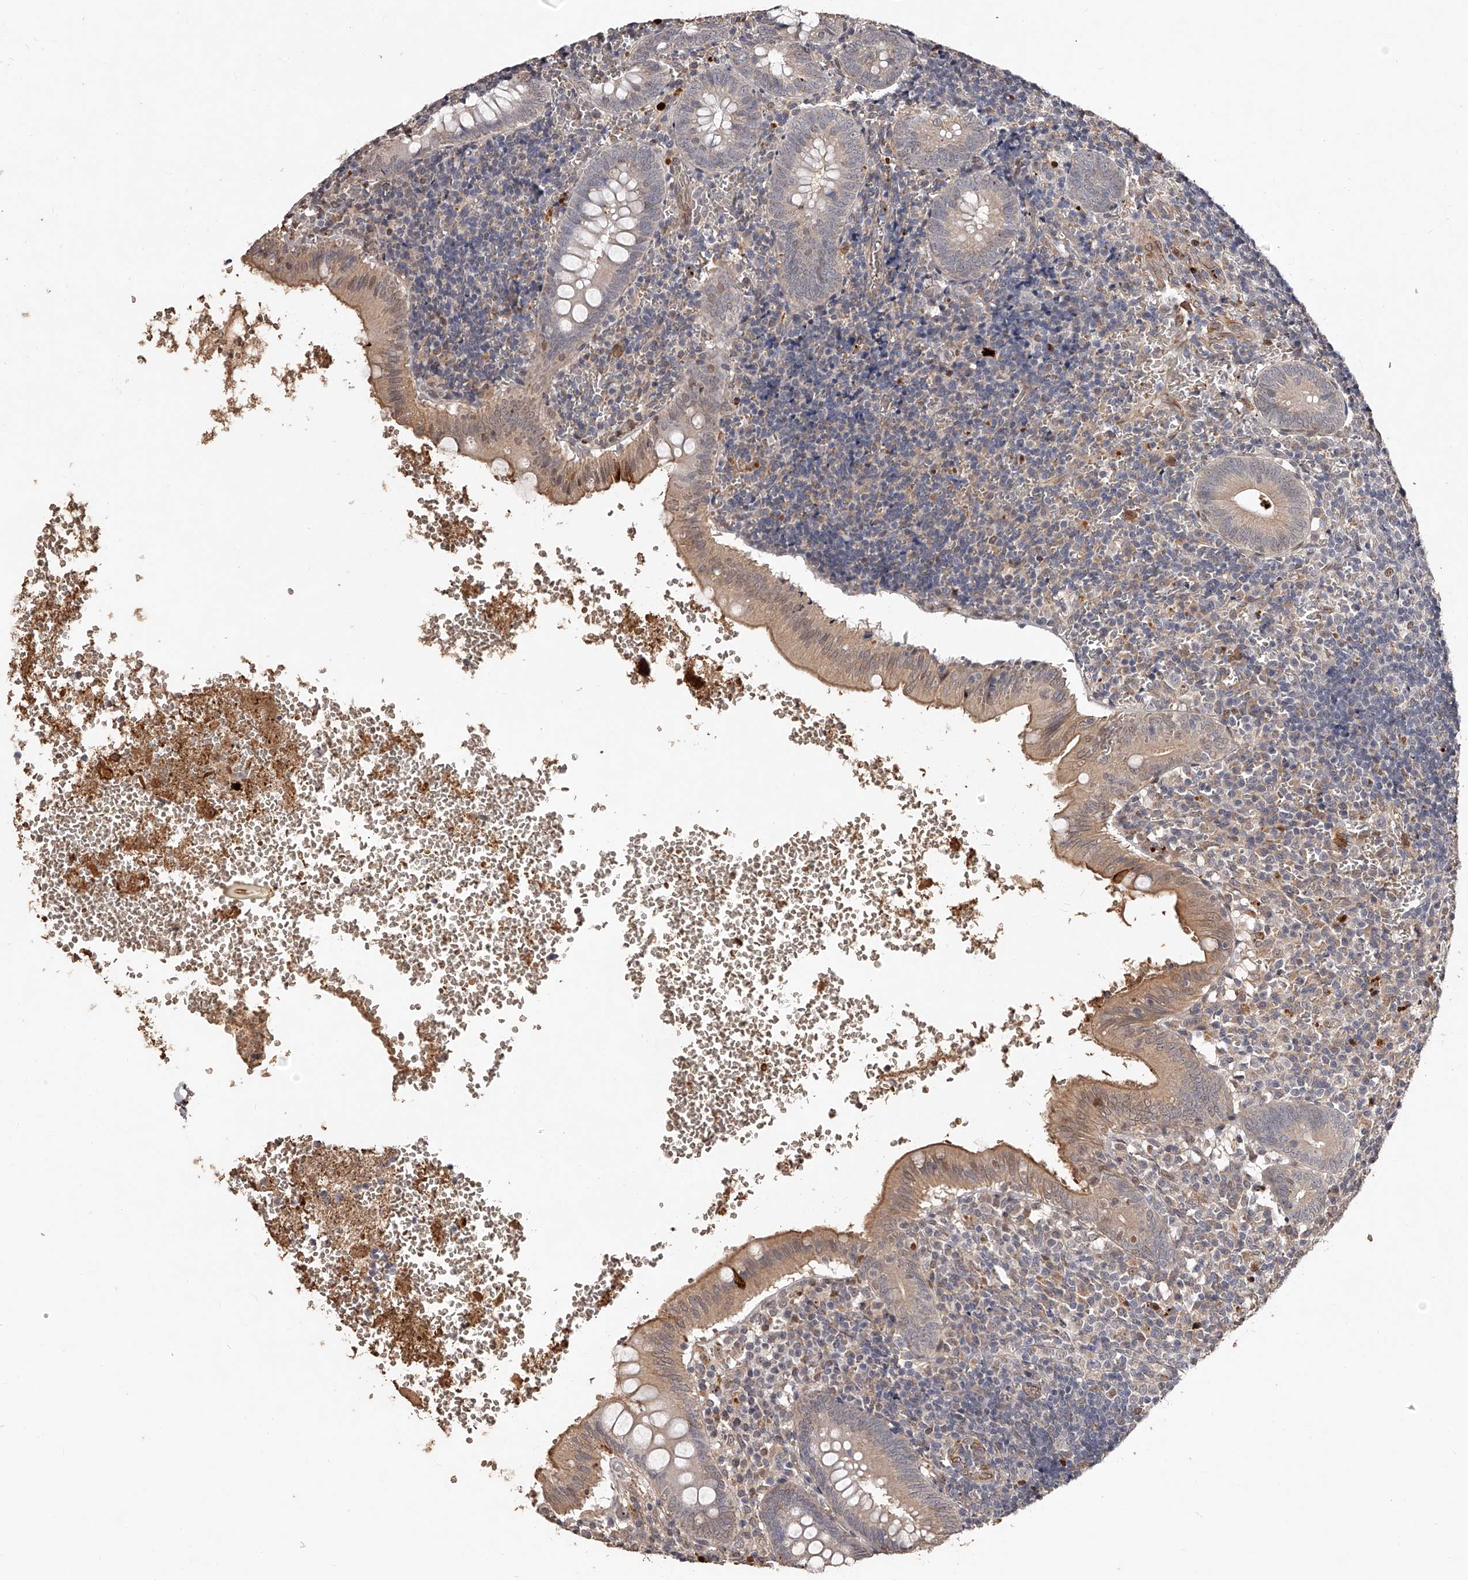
{"staining": {"intensity": "moderate", "quantity": "25%-75%", "location": "cytoplasmic/membranous,nuclear"}, "tissue": "appendix", "cell_type": "Glandular cells", "image_type": "normal", "snomed": [{"axis": "morphology", "description": "Normal tissue, NOS"}, {"axis": "topography", "description": "Appendix"}], "caption": "Glandular cells display medium levels of moderate cytoplasmic/membranous,nuclear expression in about 25%-75% of cells in benign human appendix. Nuclei are stained in blue.", "gene": "URGCP", "patient": {"sex": "male", "age": 8}}